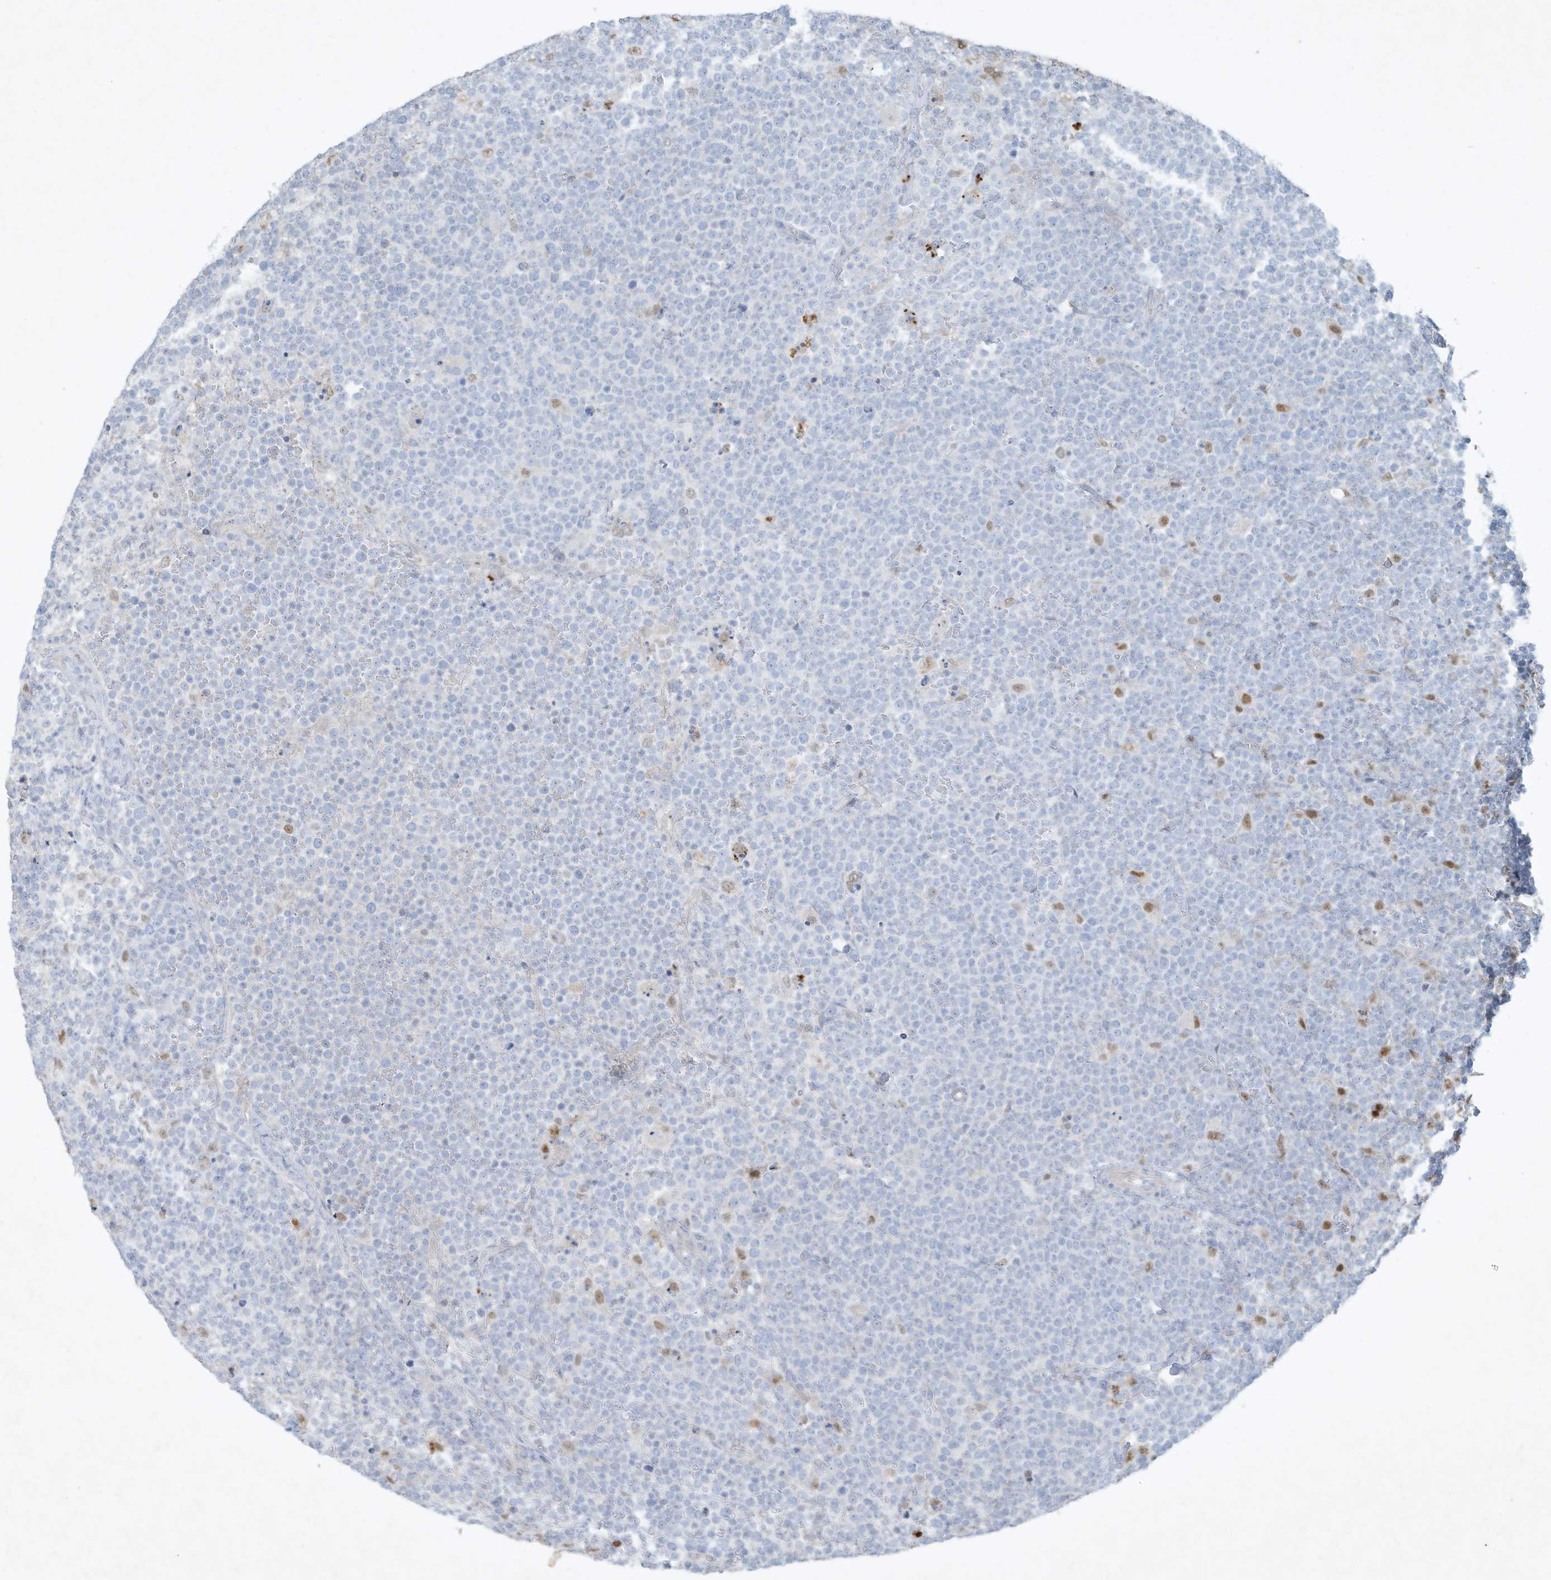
{"staining": {"intensity": "negative", "quantity": "none", "location": "none"}, "tissue": "lymphoma", "cell_type": "Tumor cells", "image_type": "cancer", "snomed": [{"axis": "morphology", "description": "Malignant lymphoma, non-Hodgkin's type, High grade"}, {"axis": "topography", "description": "Lymph node"}], "caption": "High-grade malignant lymphoma, non-Hodgkin's type was stained to show a protein in brown. There is no significant staining in tumor cells.", "gene": "TUBE1", "patient": {"sex": "male", "age": 61}}